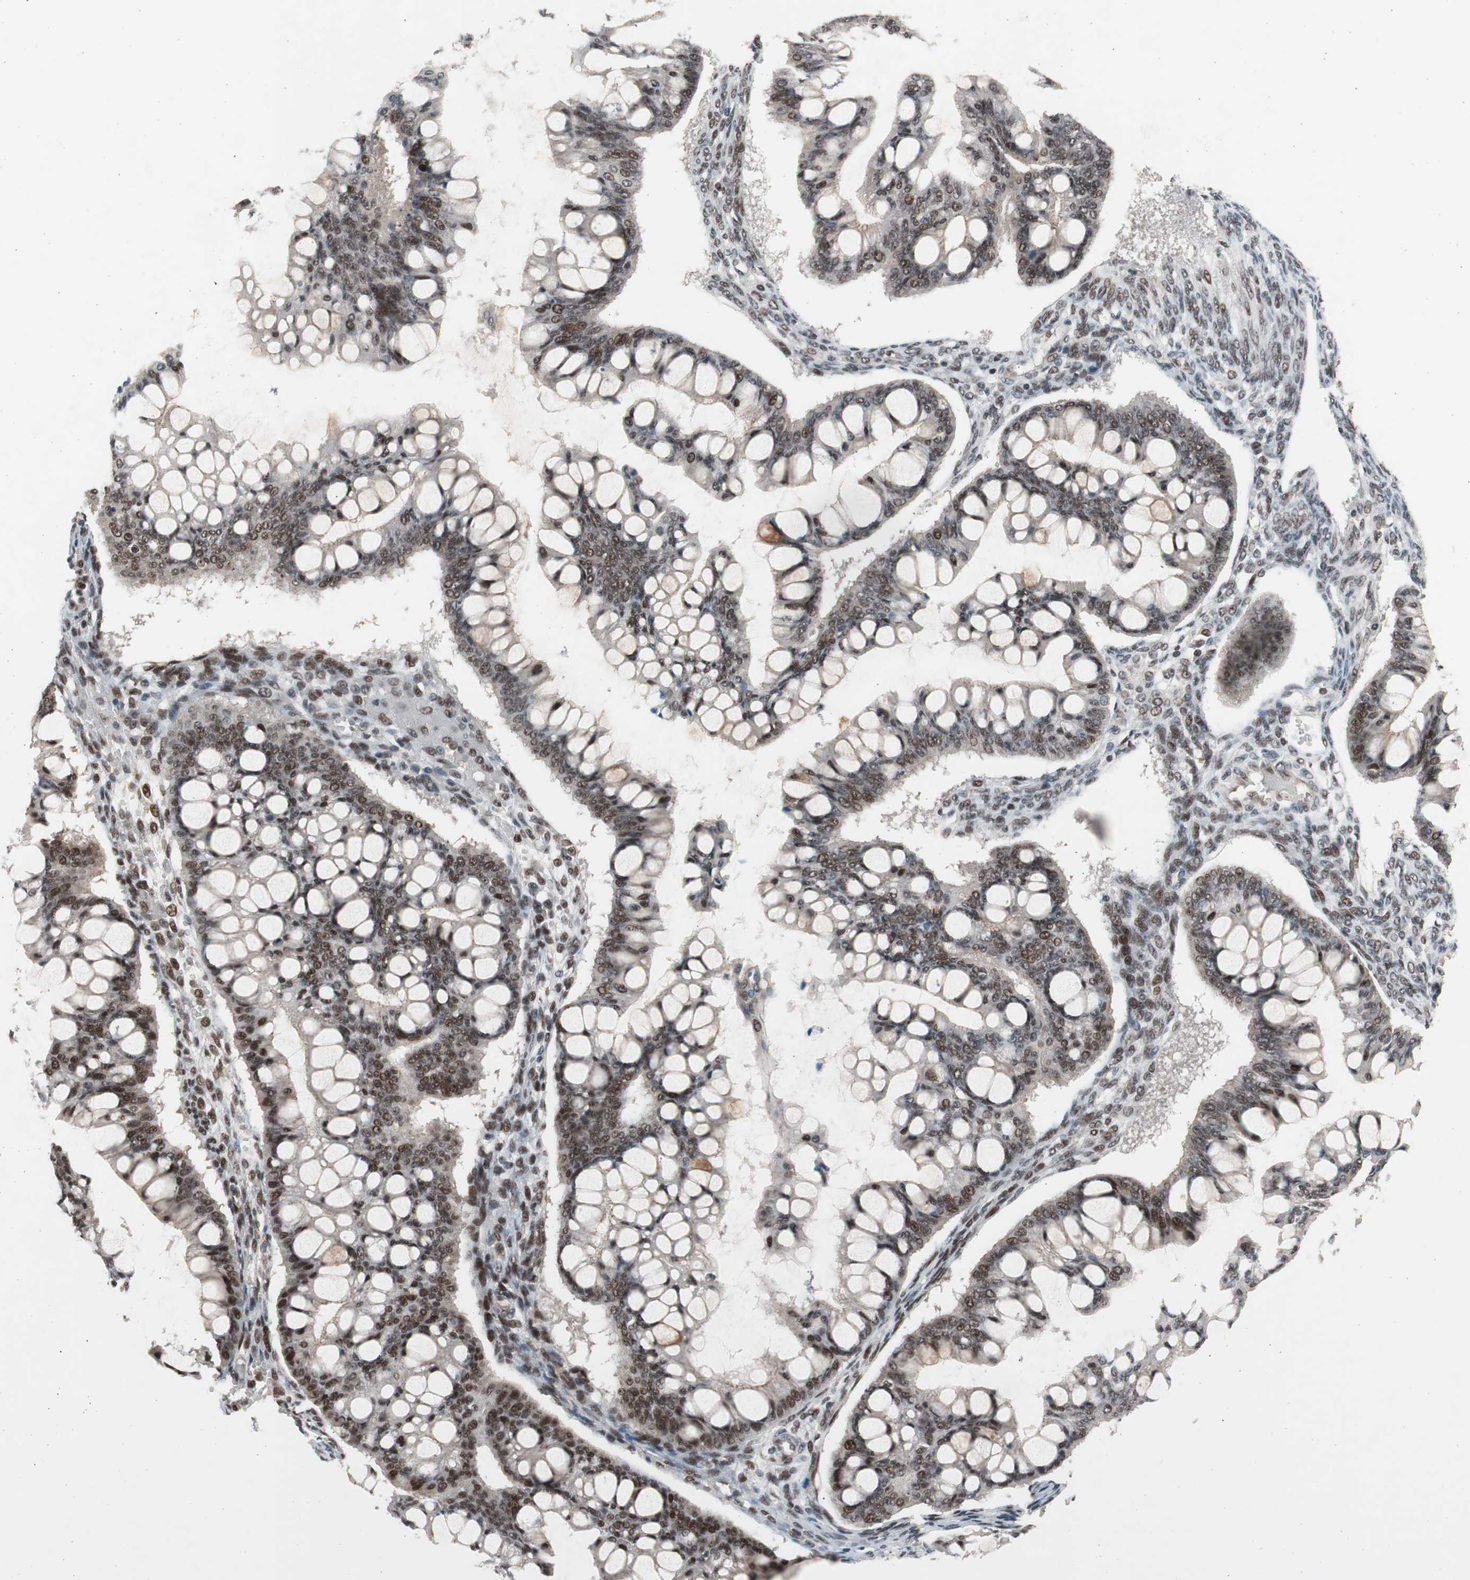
{"staining": {"intensity": "strong", "quantity": ">75%", "location": "nuclear"}, "tissue": "ovarian cancer", "cell_type": "Tumor cells", "image_type": "cancer", "snomed": [{"axis": "morphology", "description": "Cystadenocarcinoma, mucinous, NOS"}, {"axis": "topography", "description": "Ovary"}], "caption": "A high-resolution histopathology image shows immunohistochemistry staining of ovarian cancer (mucinous cystadenocarcinoma), which exhibits strong nuclear staining in approximately >75% of tumor cells.", "gene": "RPA1", "patient": {"sex": "female", "age": 73}}